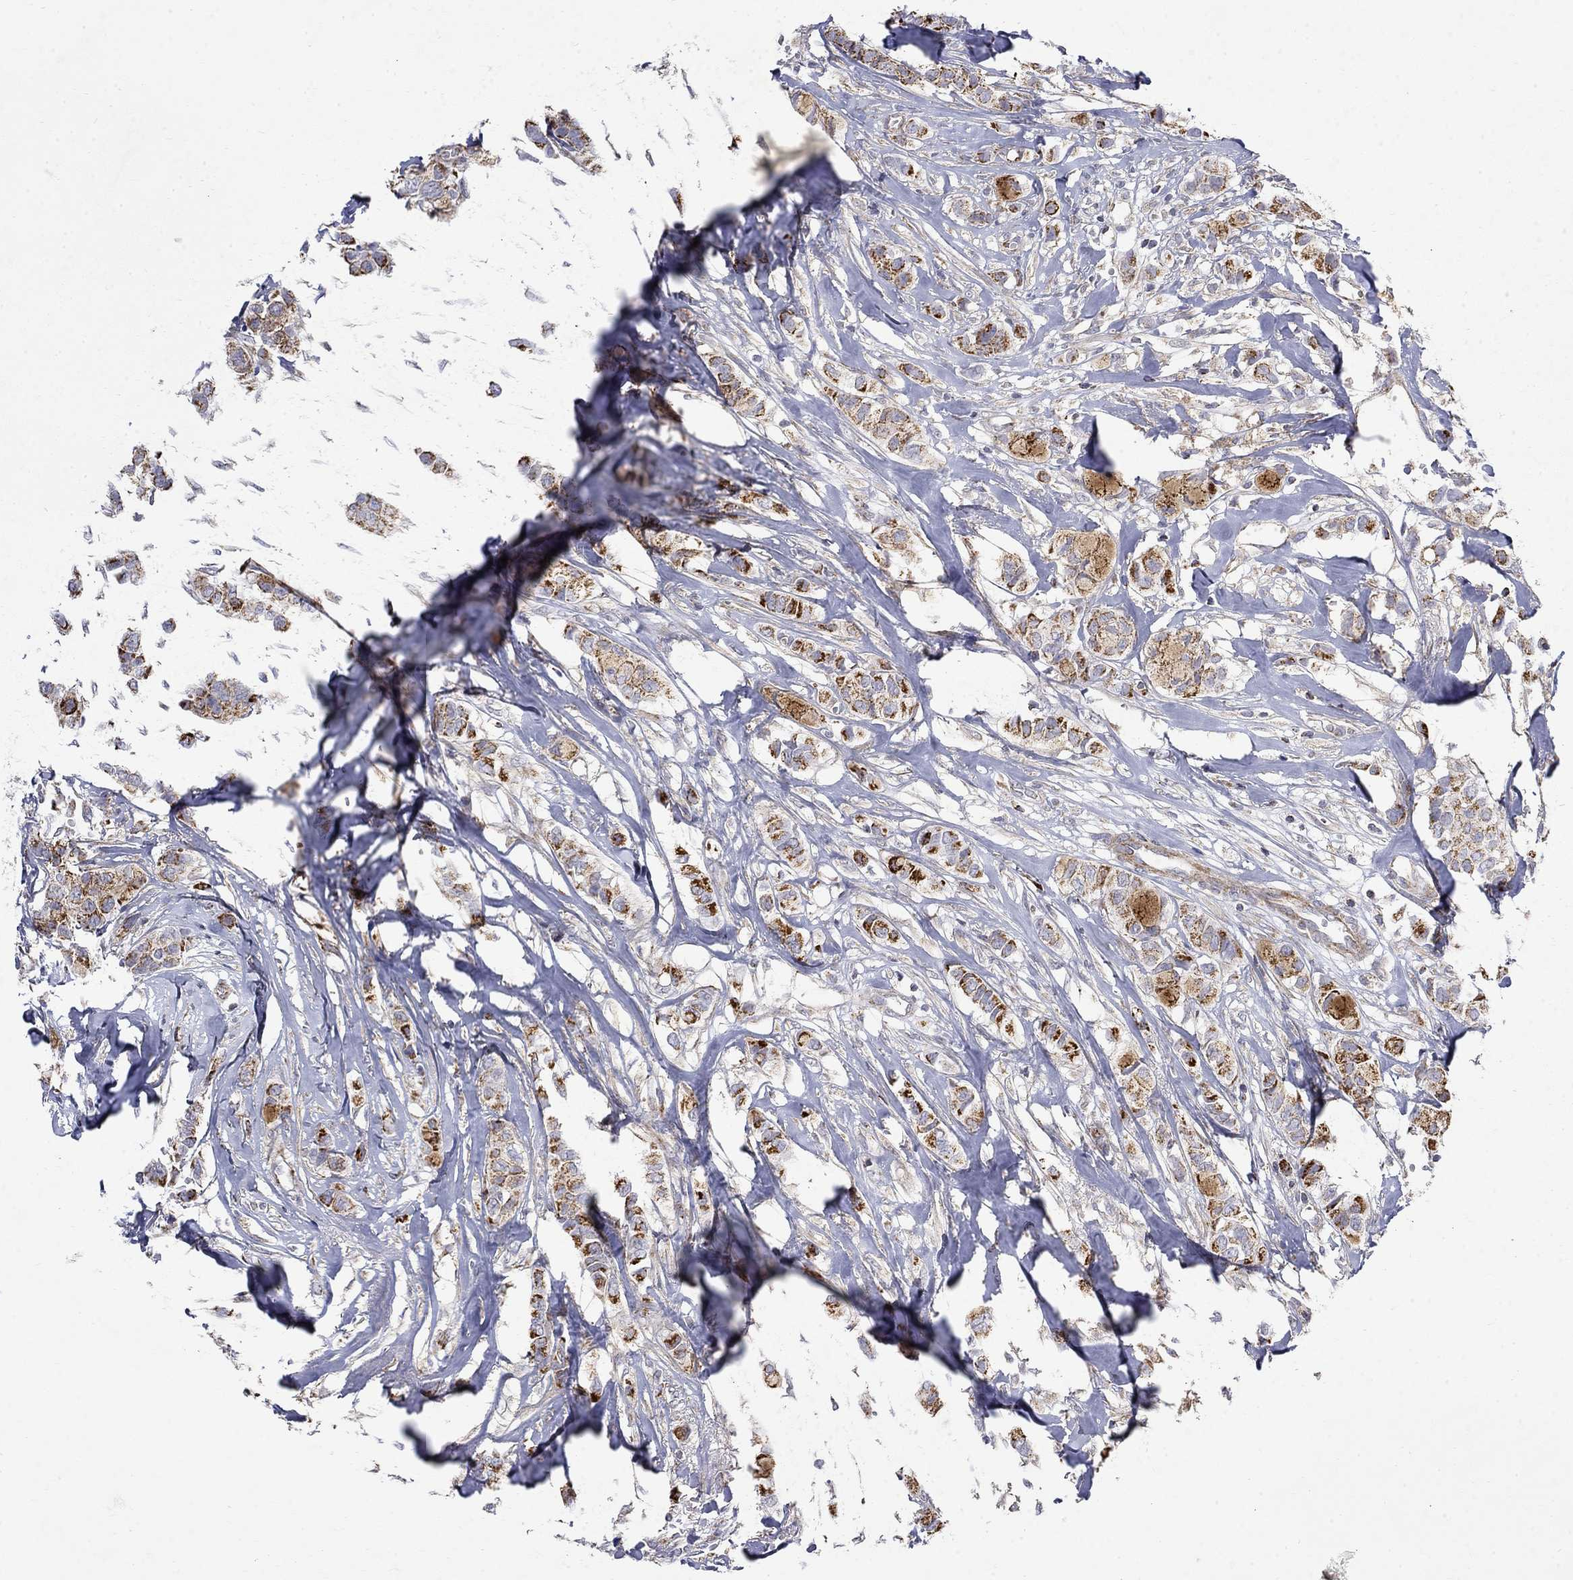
{"staining": {"intensity": "strong", "quantity": "25%-75%", "location": "cytoplasmic/membranous"}, "tissue": "breast cancer", "cell_type": "Tumor cells", "image_type": "cancer", "snomed": [{"axis": "morphology", "description": "Duct carcinoma"}, {"axis": "topography", "description": "Breast"}], "caption": "Protein staining exhibits strong cytoplasmic/membranous staining in approximately 25%-75% of tumor cells in invasive ductal carcinoma (breast).", "gene": "PCBP3", "patient": {"sex": "female", "age": 85}}